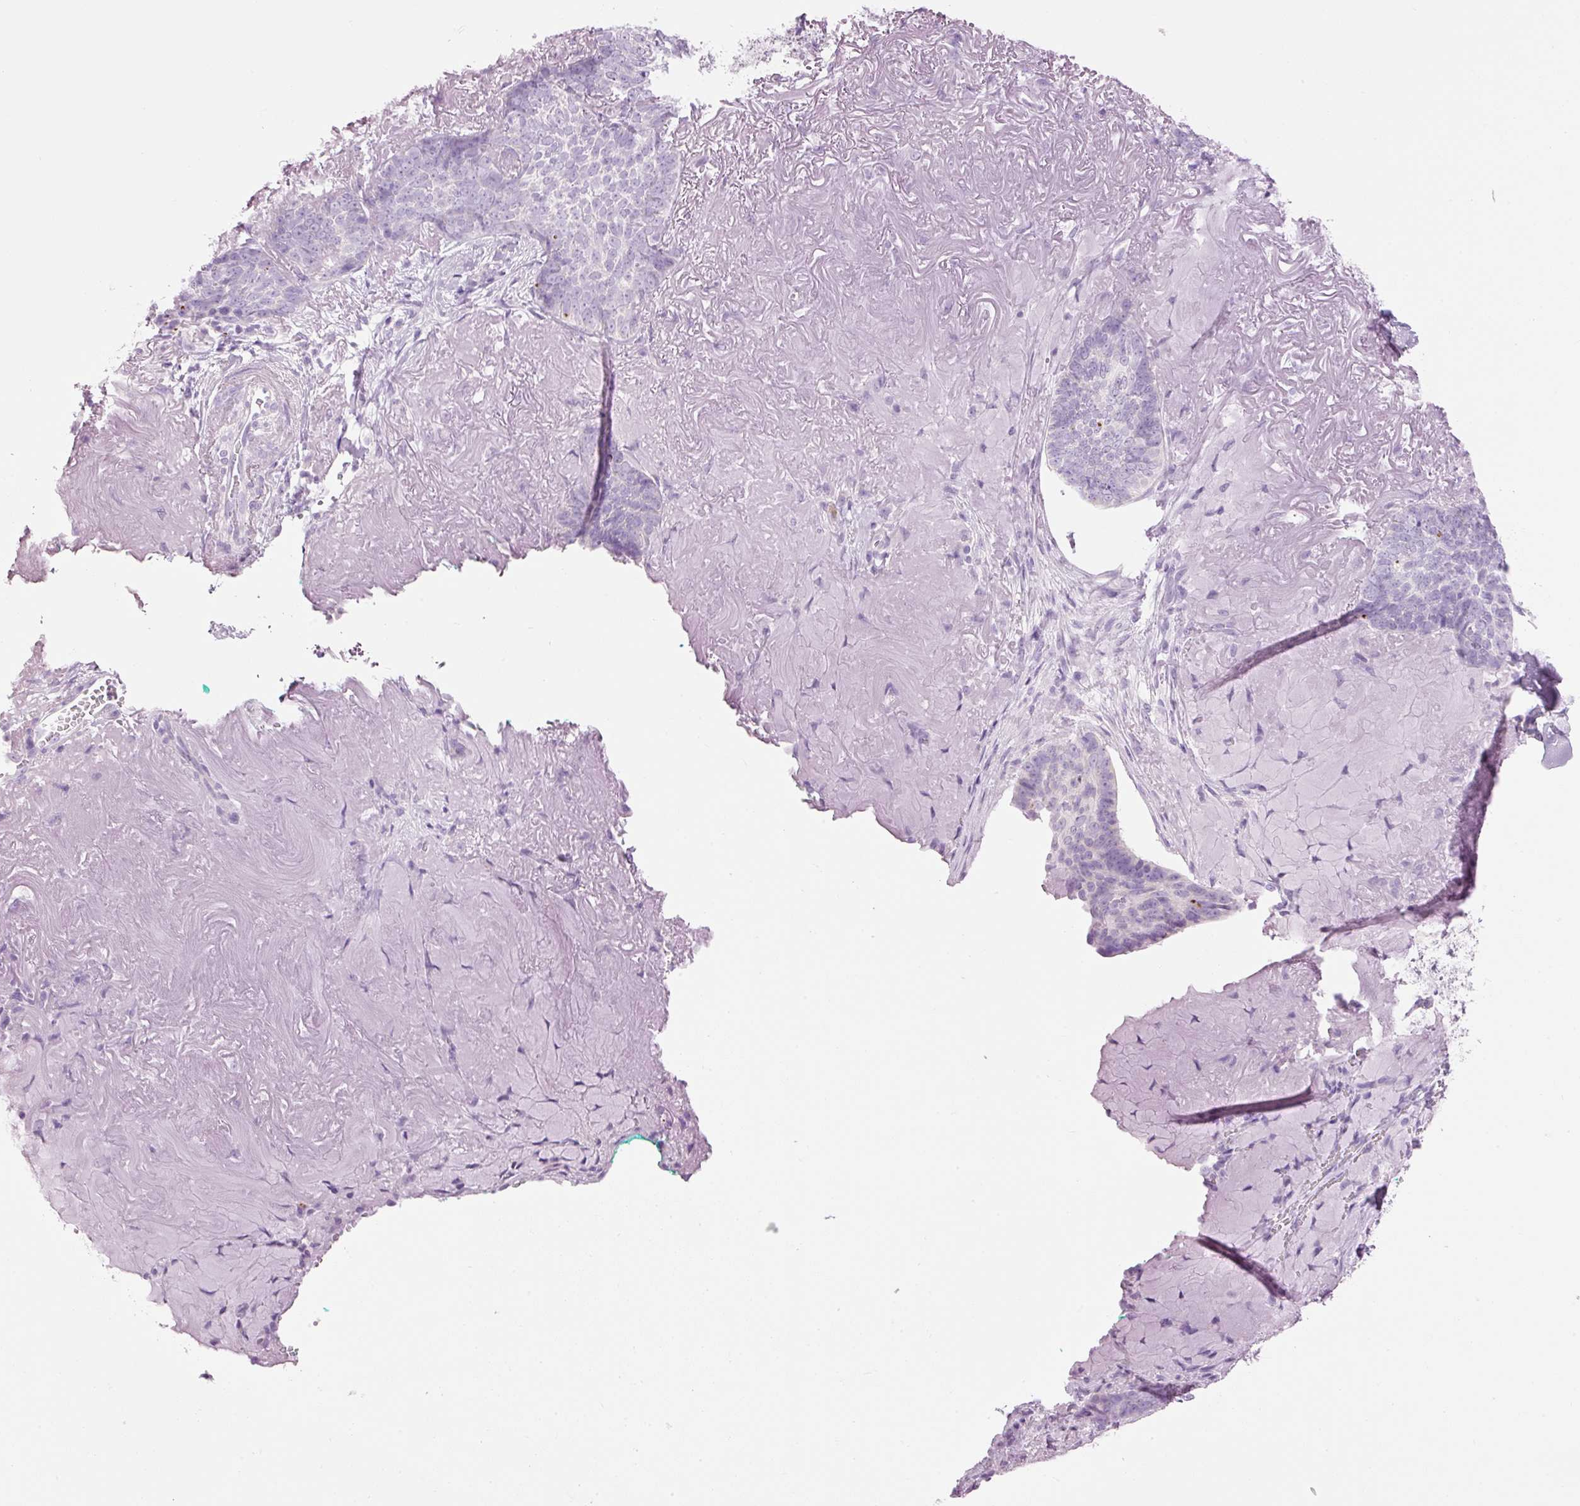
{"staining": {"intensity": "negative", "quantity": "none", "location": "none"}, "tissue": "skin cancer", "cell_type": "Tumor cells", "image_type": "cancer", "snomed": [{"axis": "morphology", "description": "Basal cell carcinoma"}, {"axis": "topography", "description": "Skin"}, {"axis": "topography", "description": "Skin of face"}], "caption": "Skin cancer (basal cell carcinoma) was stained to show a protein in brown. There is no significant positivity in tumor cells.", "gene": "CARD16", "patient": {"sex": "female", "age": 95}}